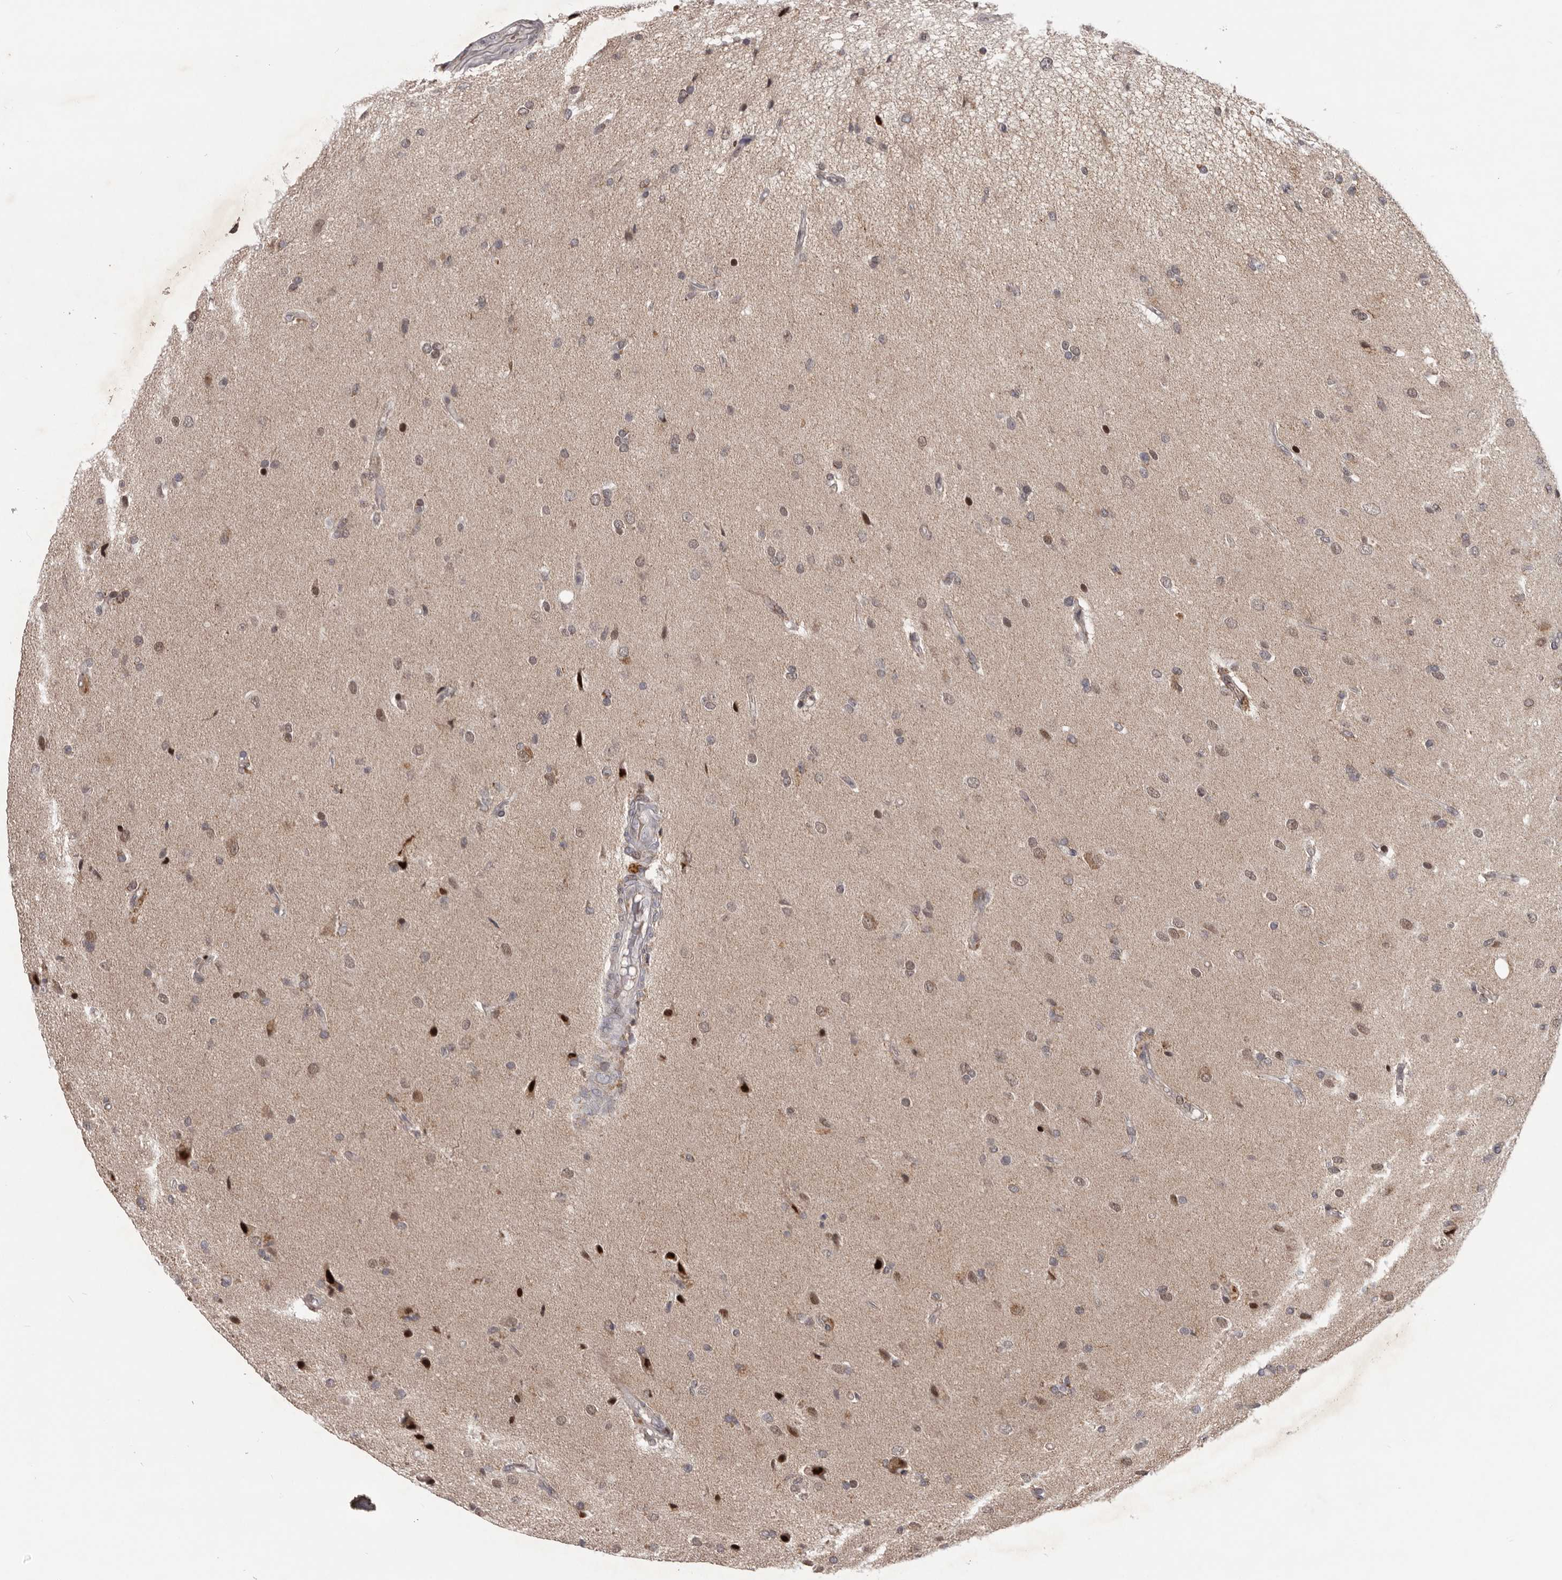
{"staining": {"intensity": "moderate", "quantity": "25%-75%", "location": "nuclear"}, "tissue": "glioma", "cell_type": "Tumor cells", "image_type": "cancer", "snomed": [{"axis": "morphology", "description": "Glioma, malignant, High grade"}, {"axis": "topography", "description": "Brain"}], "caption": "Human high-grade glioma (malignant) stained with a protein marker reveals moderate staining in tumor cells.", "gene": "C17orf99", "patient": {"sex": "male", "age": 72}}